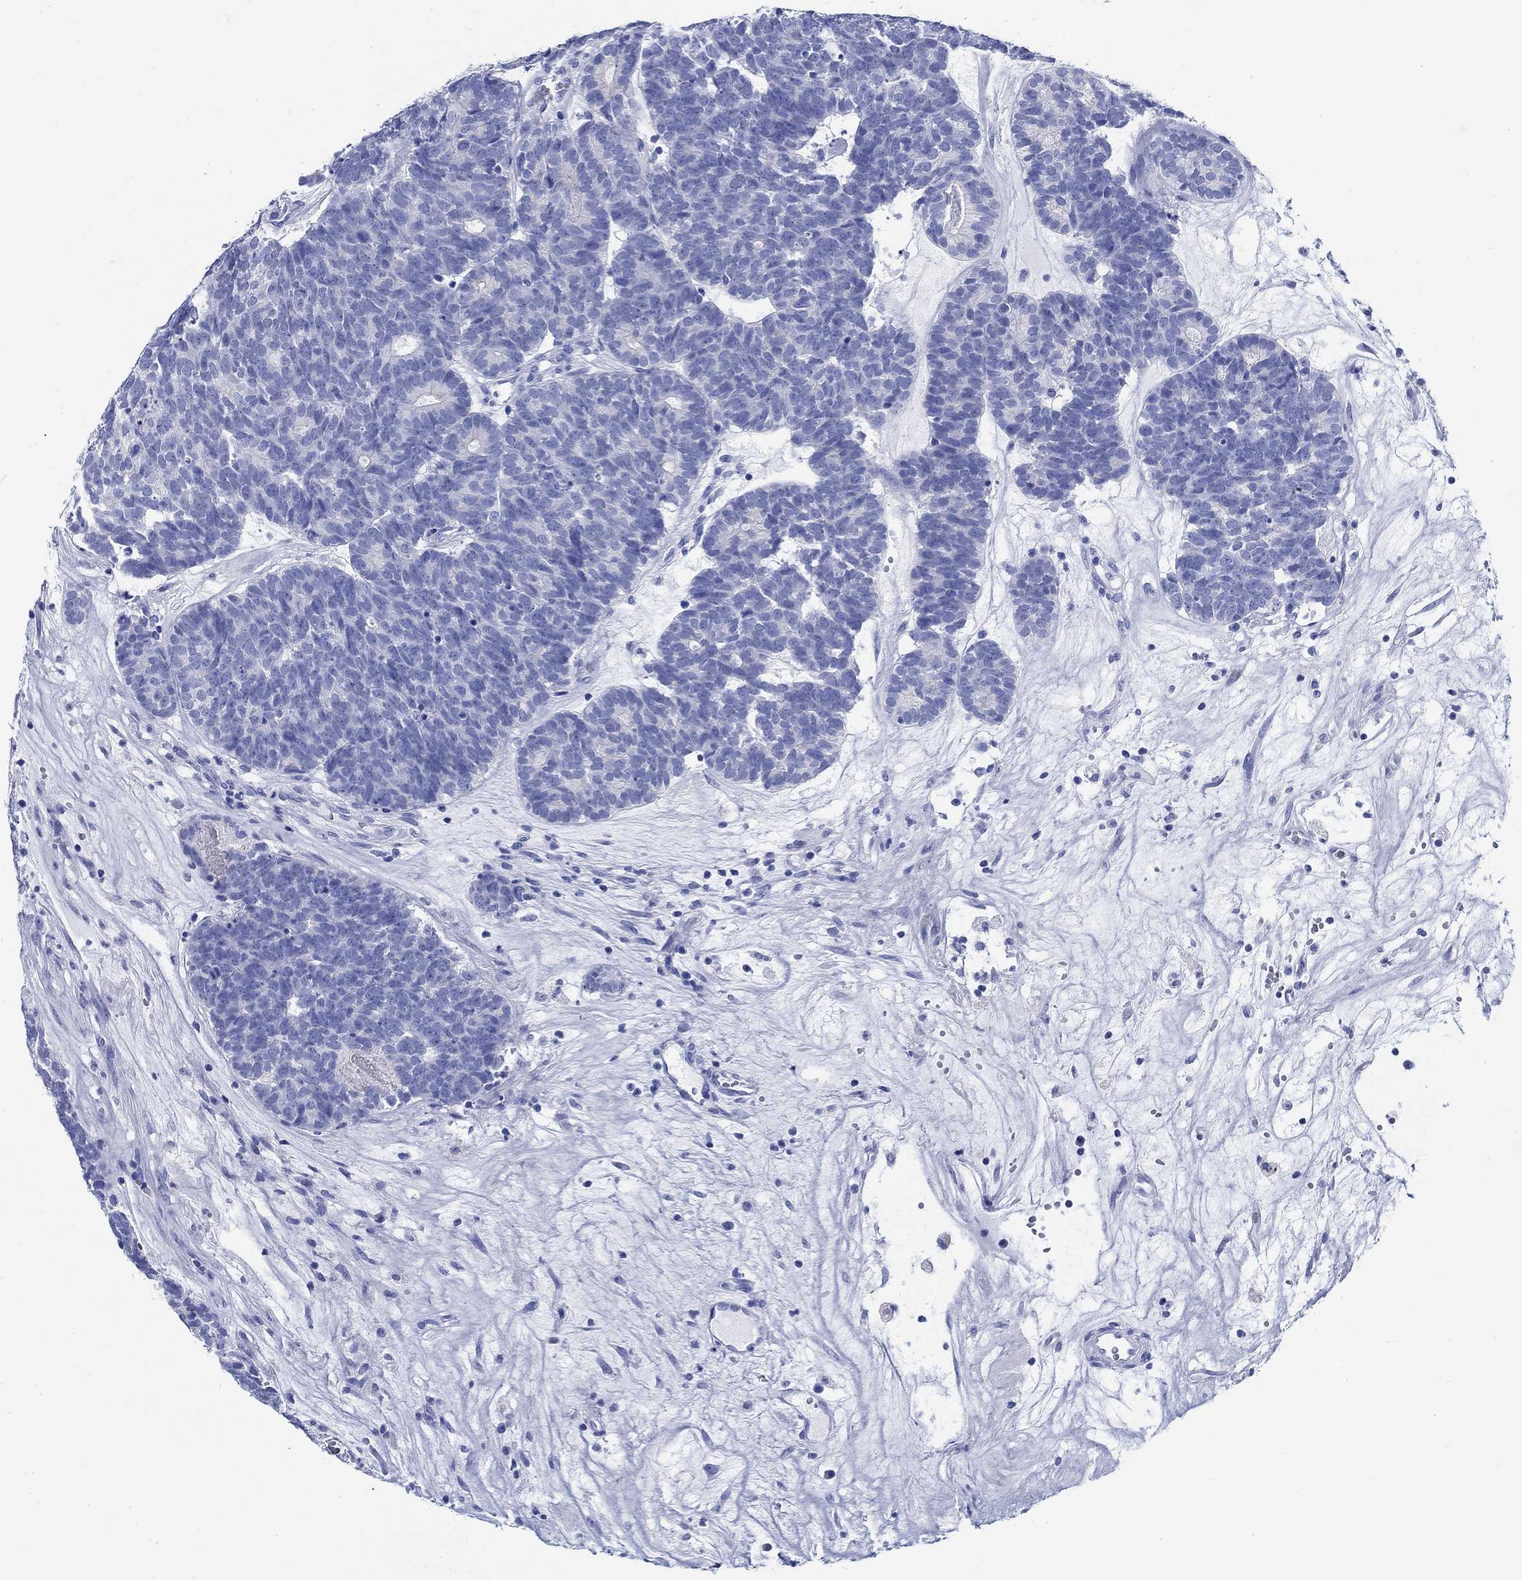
{"staining": {"intensity": "negative", "quantity": "none", "location": "none"}, "tissue": "head and neck cancer", "cell_type": "Tumor cells", "image_type": "cancer", "snomed": [{"axis": "morphology", "description": "Adenocarcinoma, NOS"}, {"axis": "topography", "description": "Head-Neck"}], "caption": "IHC photomicrograph of human adenocarcinoma (head and neck) stained for a protein (brown), which reveals no staining in tumor cells.", "gene": "RD3L", "patient": {"sex": "female", "age": 81}}